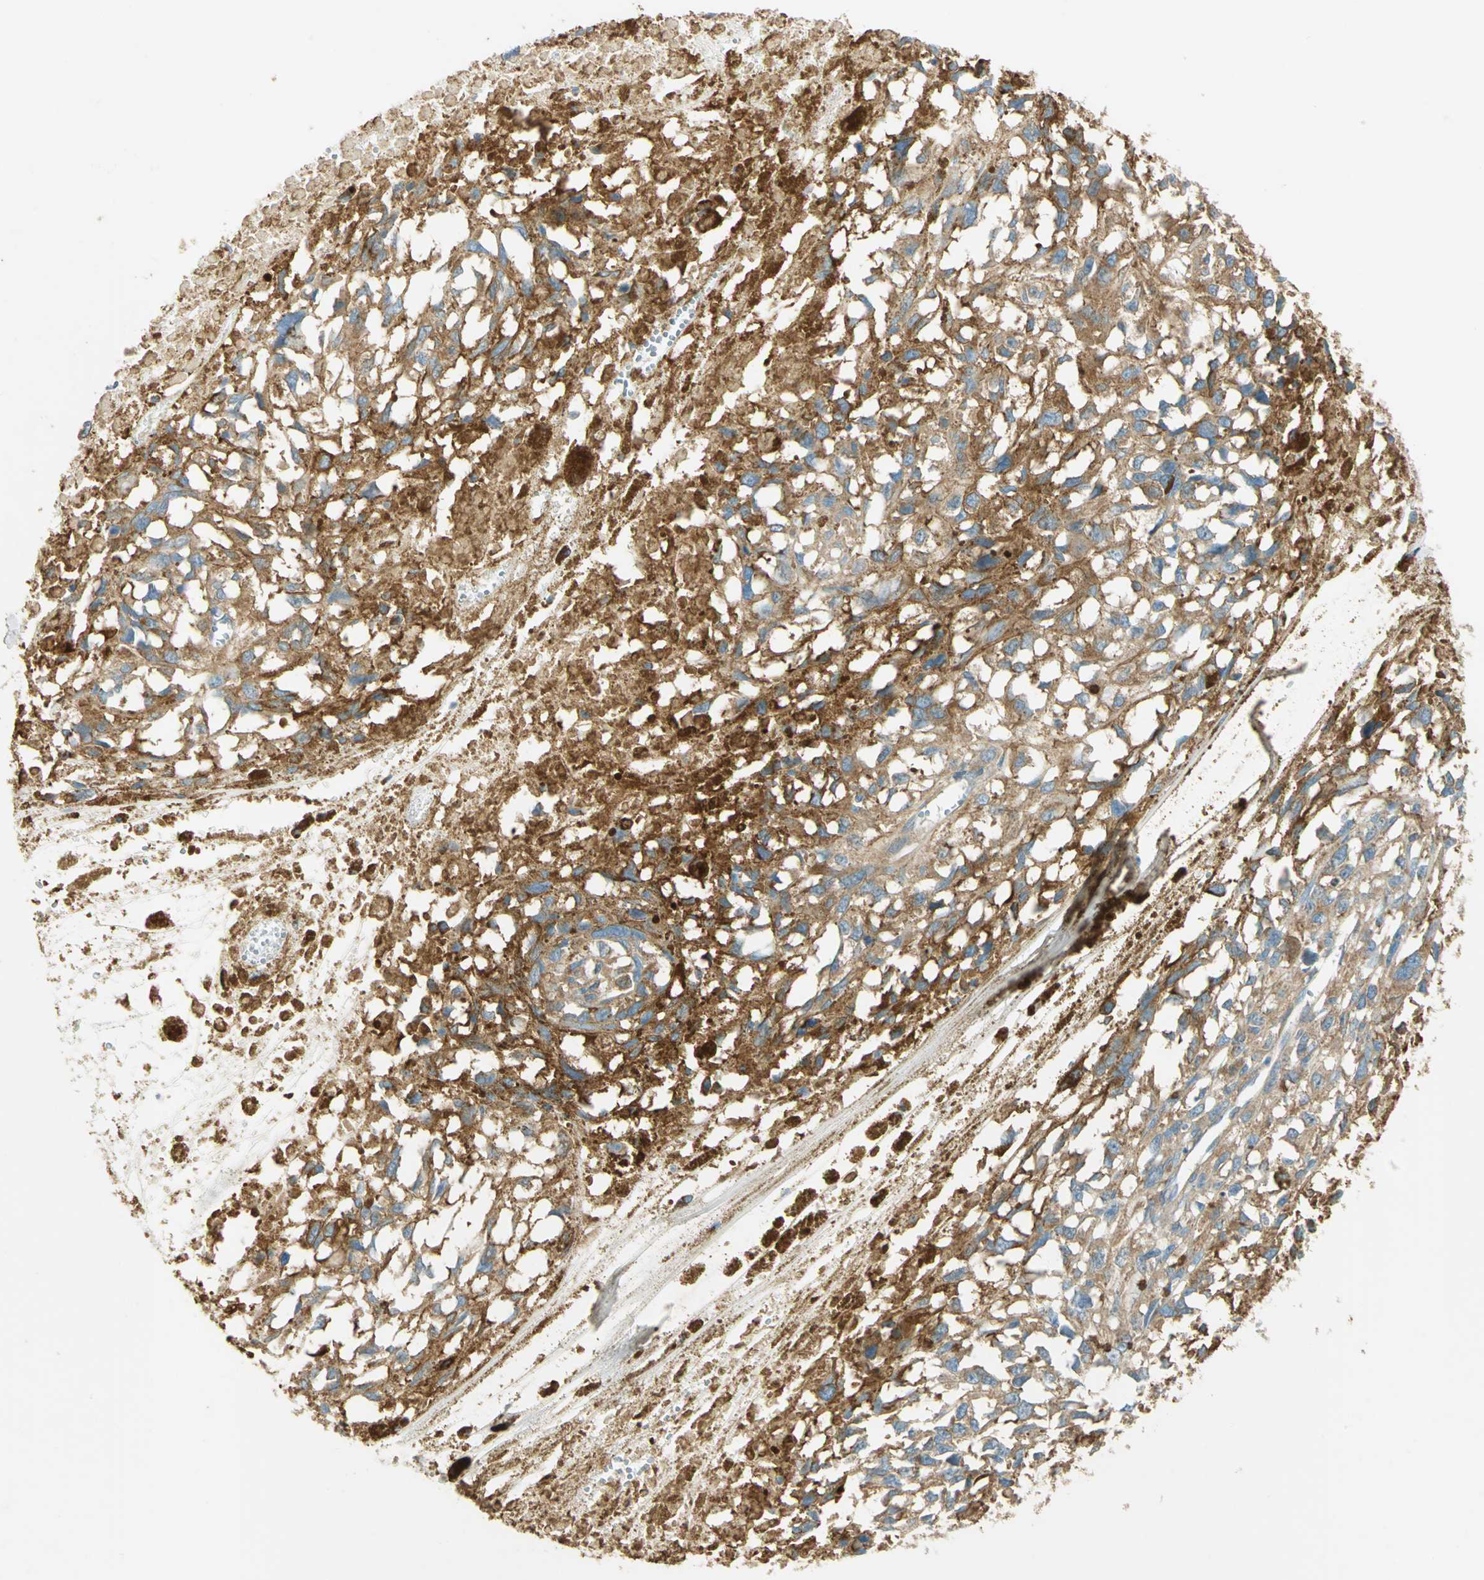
{"staining": {"intensity": "strong", "quantity": ">75%", "location": "cytoplasmic/membranous"}, "tissue": "melanoma", "cell_type": "Tumor cells", "image_type": "cancer", "snomed": [{"axis": "morphology", "description": "Malignant melanoma, Metastatic site"}, {"axis": "topography", "description": "Lymph node"}], "caption": "Melanoma stained with DAB (3,3'-diaminobenzidine) immunohistochemistry exhibits high levels of strong cytoplasmic/membranous positivity in about >75% of tumor cells.", "gene": "TSC22D2", "patient": {"sex": "male", "age": 59}}